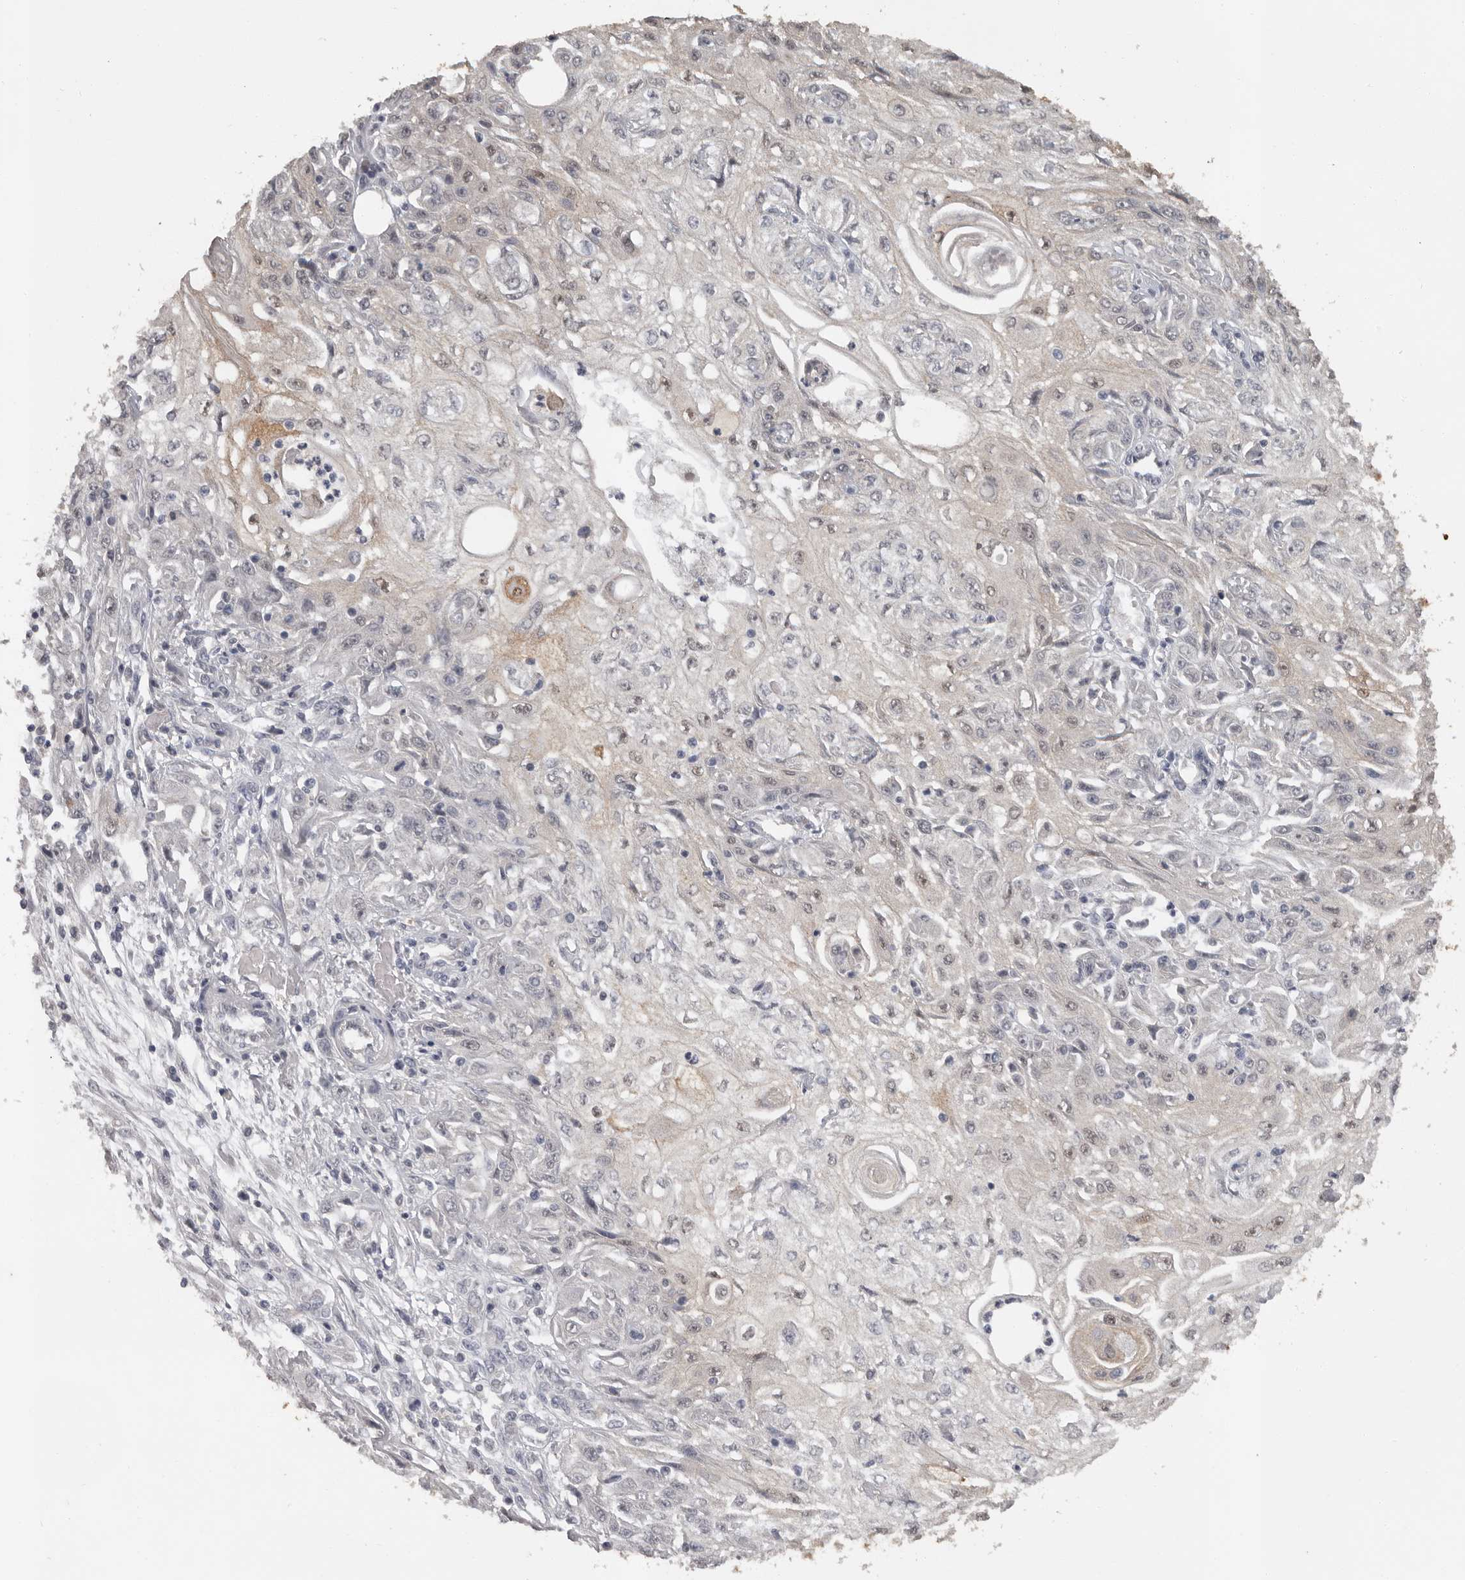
{"staining": {"intensity": "negative", "quantity": "none", "location": "none"}, "tissue": "skin cancer", "cell_type": "Tumor cells", "image_type": "cancer", "snomed": [{"axis": "morphology", "description": "Squamous cell carcinoma, NOS"}, {"axis": "morphology", "description": "Squamous cell carcinoma, metastatic, NOS"}, {"axis": "topography", "description": "Skin"}, {"axis": "topography", "description": "Lymph node"}], "caption": "Immunohistochemistry image of human skin cancer (metastatic squamous cell carcinoma) stained for a protein (brown), which displays no staining in tumor cells.", "gene": "MTF1", "patient": {"sex": "male", "age": 75}}